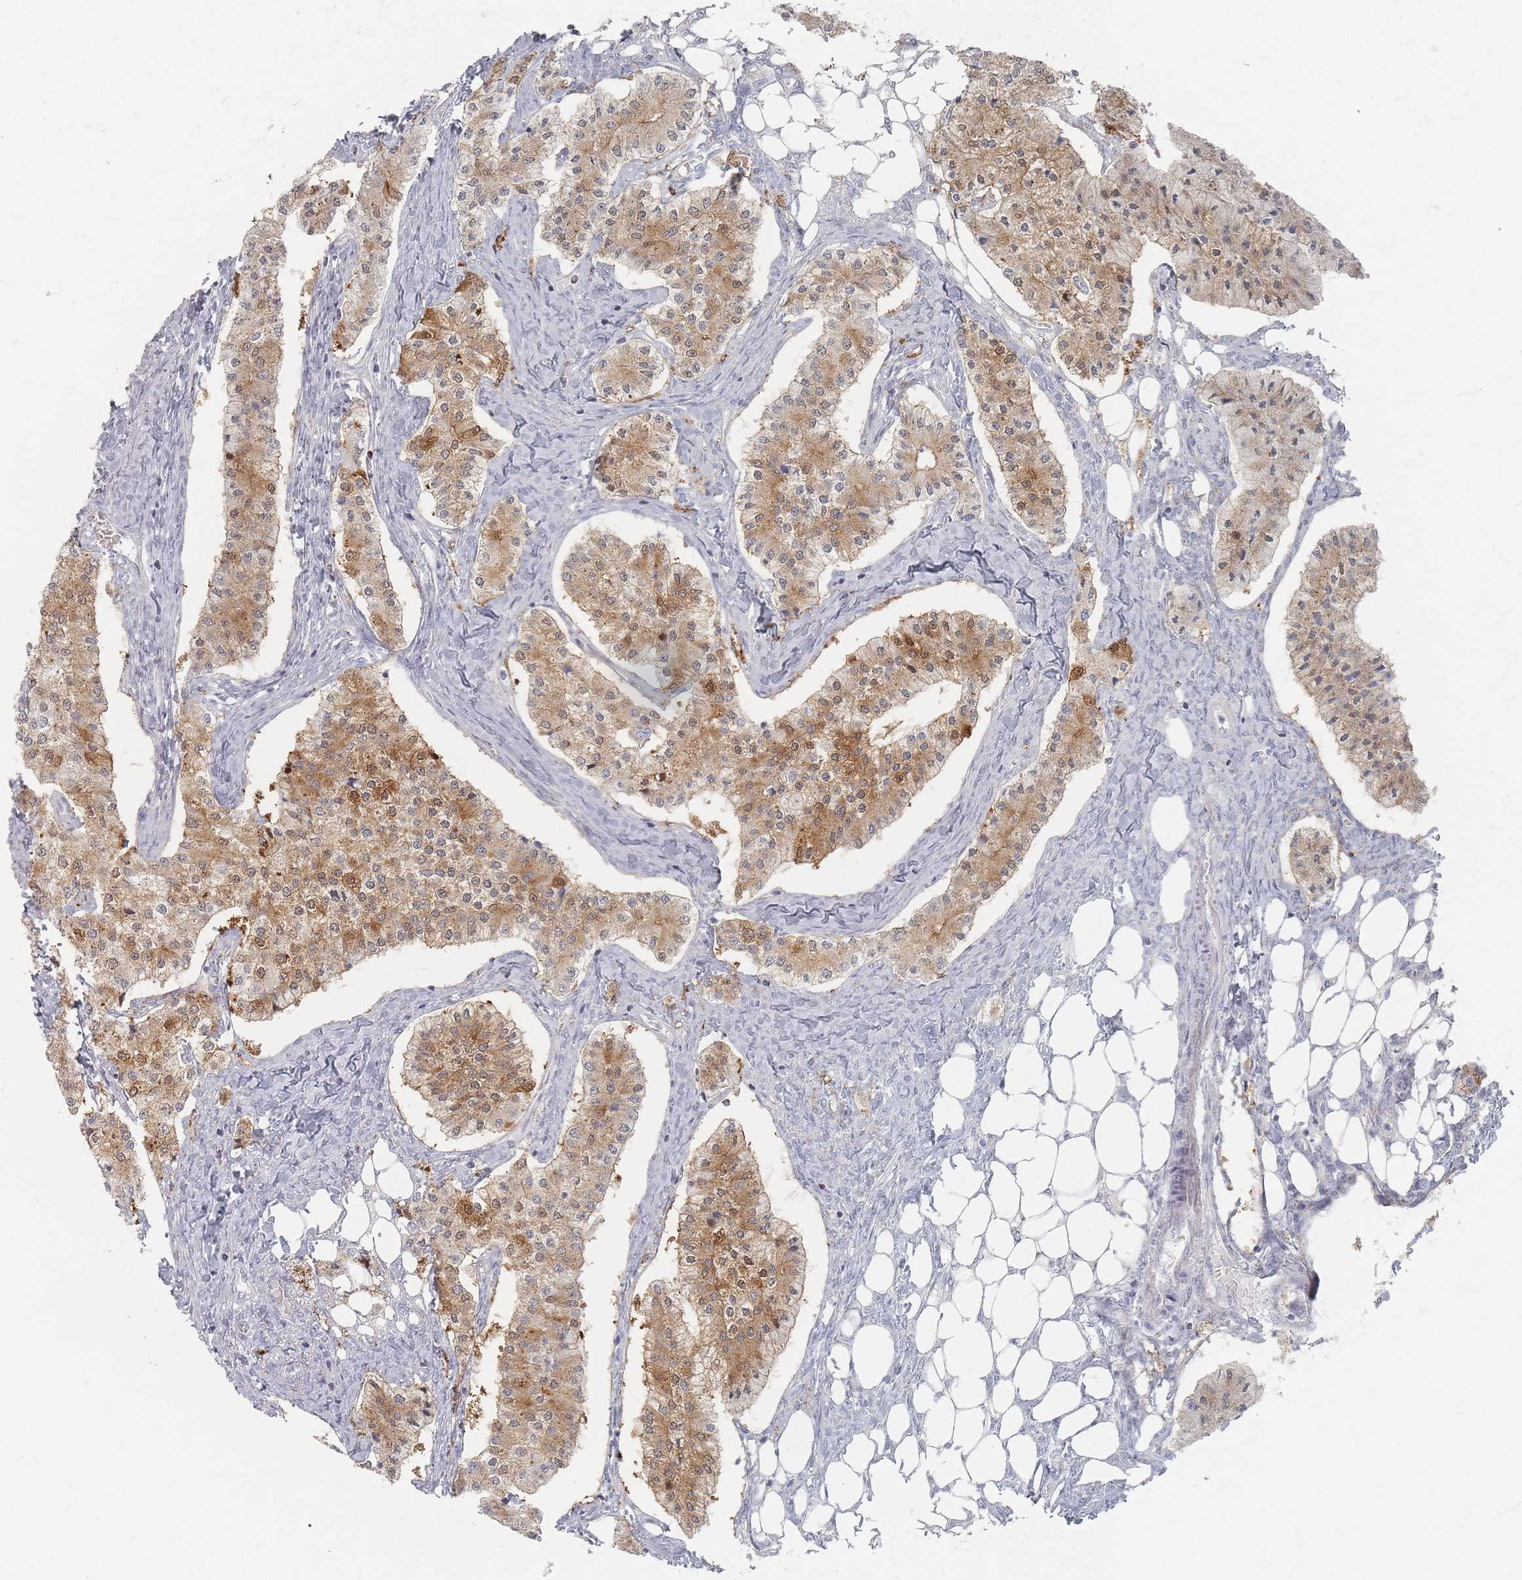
{"staining": {"intensity": "moderate", "quantity": ">75%", "location": "cytoplasmic/membranous,nuclear"}, "tissue": "carcinoid", "cell_type": "Tumor cells", "image_type": "cancer", "snomed": [{"axis": "morphology", "description": "Carcinoid, malignant, NOS"}, {"axis": "topography", "description": "Colon"}], "caption": "Immunohistochemistry image of human malignant carcinoid stained for a protein (brown), which displays medium levels of moderate cytoplasmic/membranous and nuclear expression in about >75% of tumor cells.", "gene": "SLC2A11", "patient": {"sex": "female", "age": 52}}